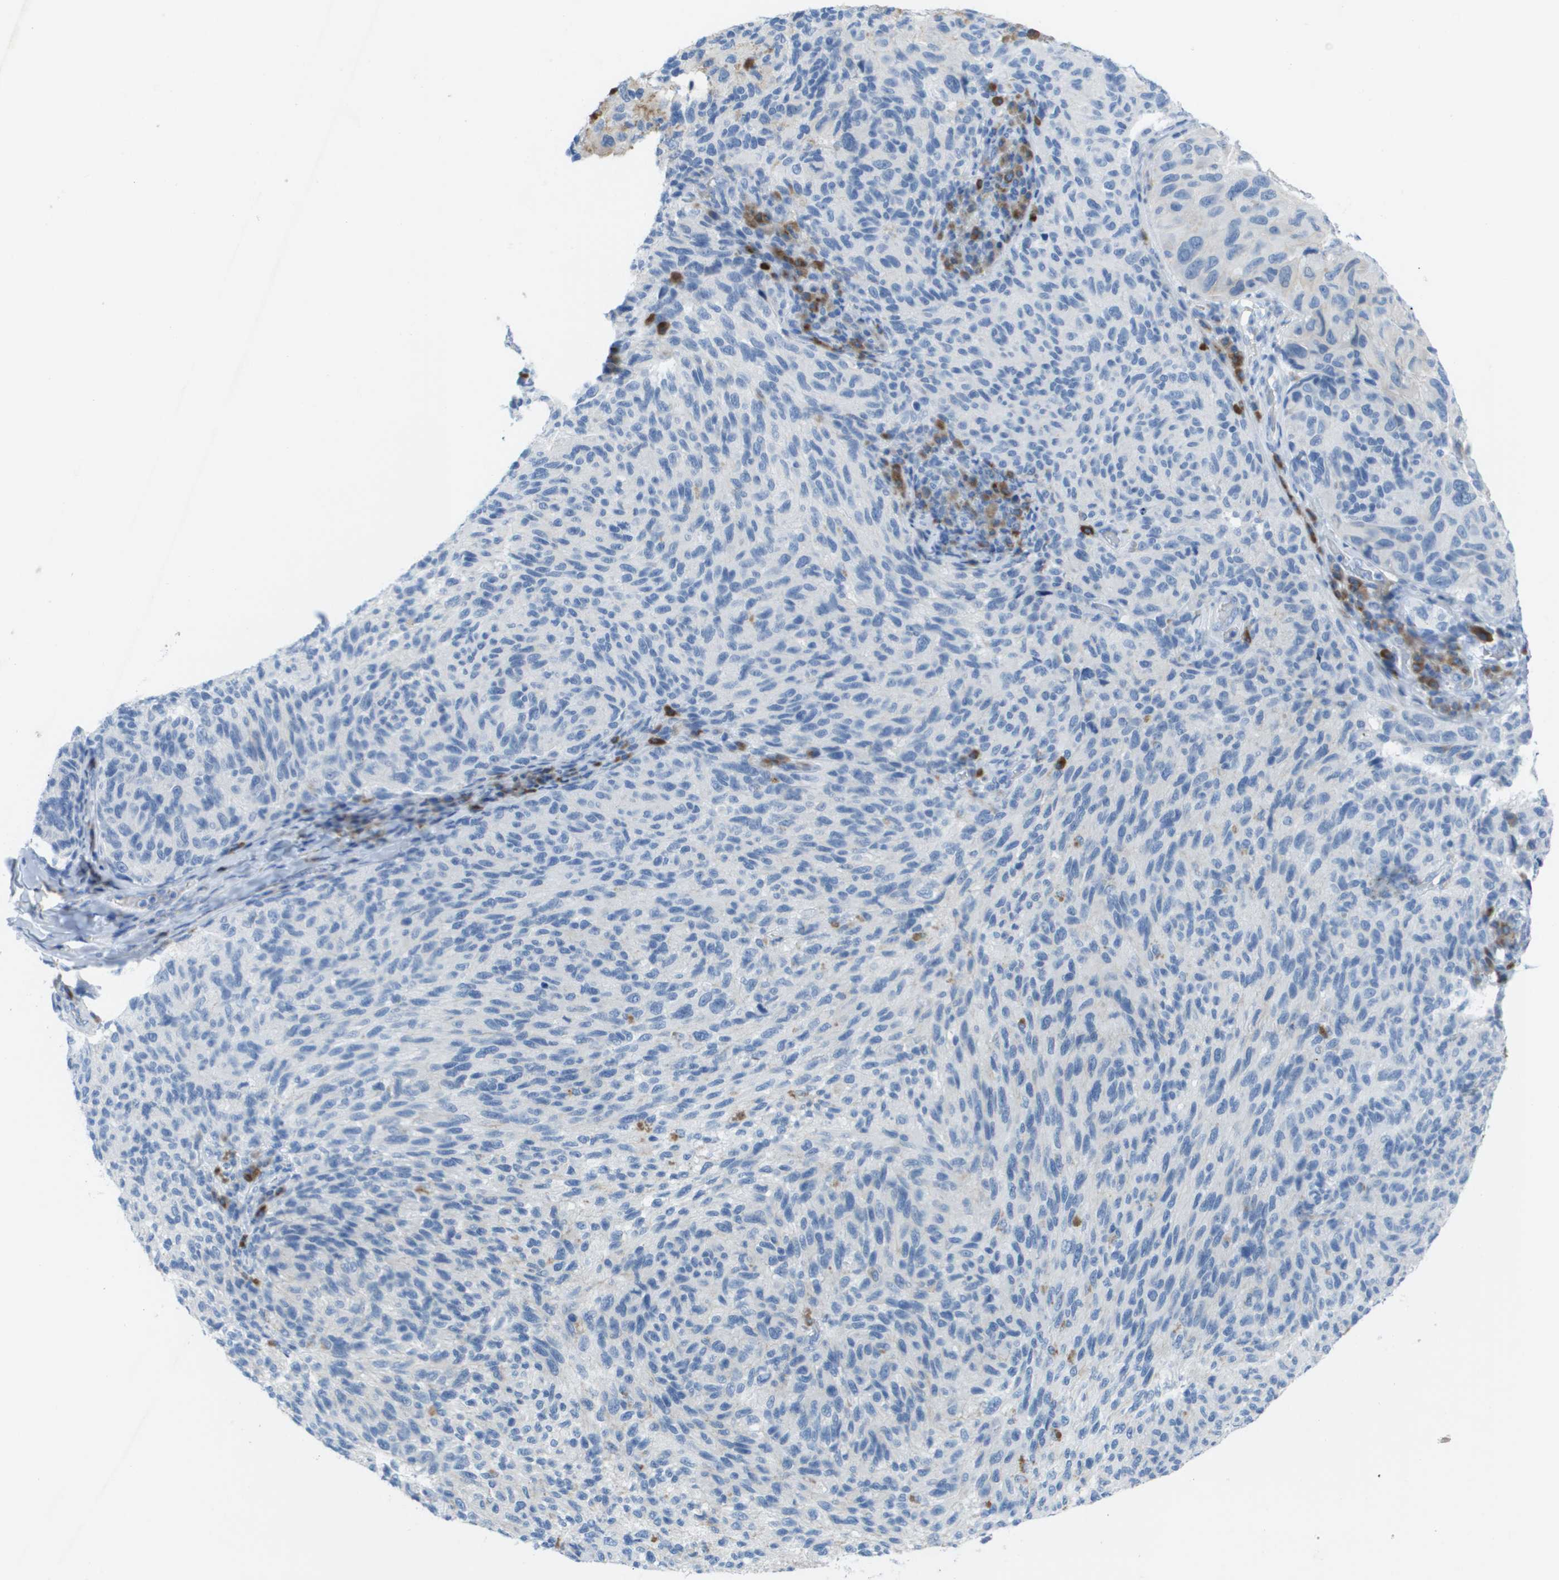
{"staining": {"intensity": "negative", "quantity": "none", "location": "none"}, "tissue": "melanoma", "cell_type": "Tumor cells", "image_type": "cancer", "snomed": [{"axis": "morphology", "description": "Malignant melanoma, NOS"}, {"axis": "topography", "description": "Skin"}], "caption": "Tumor cells are negative for brown protein staining in melanoma. (DAB immunohistochemistry visualized using brightfield microscopy, high magnification).", "gene": "GPR18", "patient": {"sex": "female", "age": 73}}